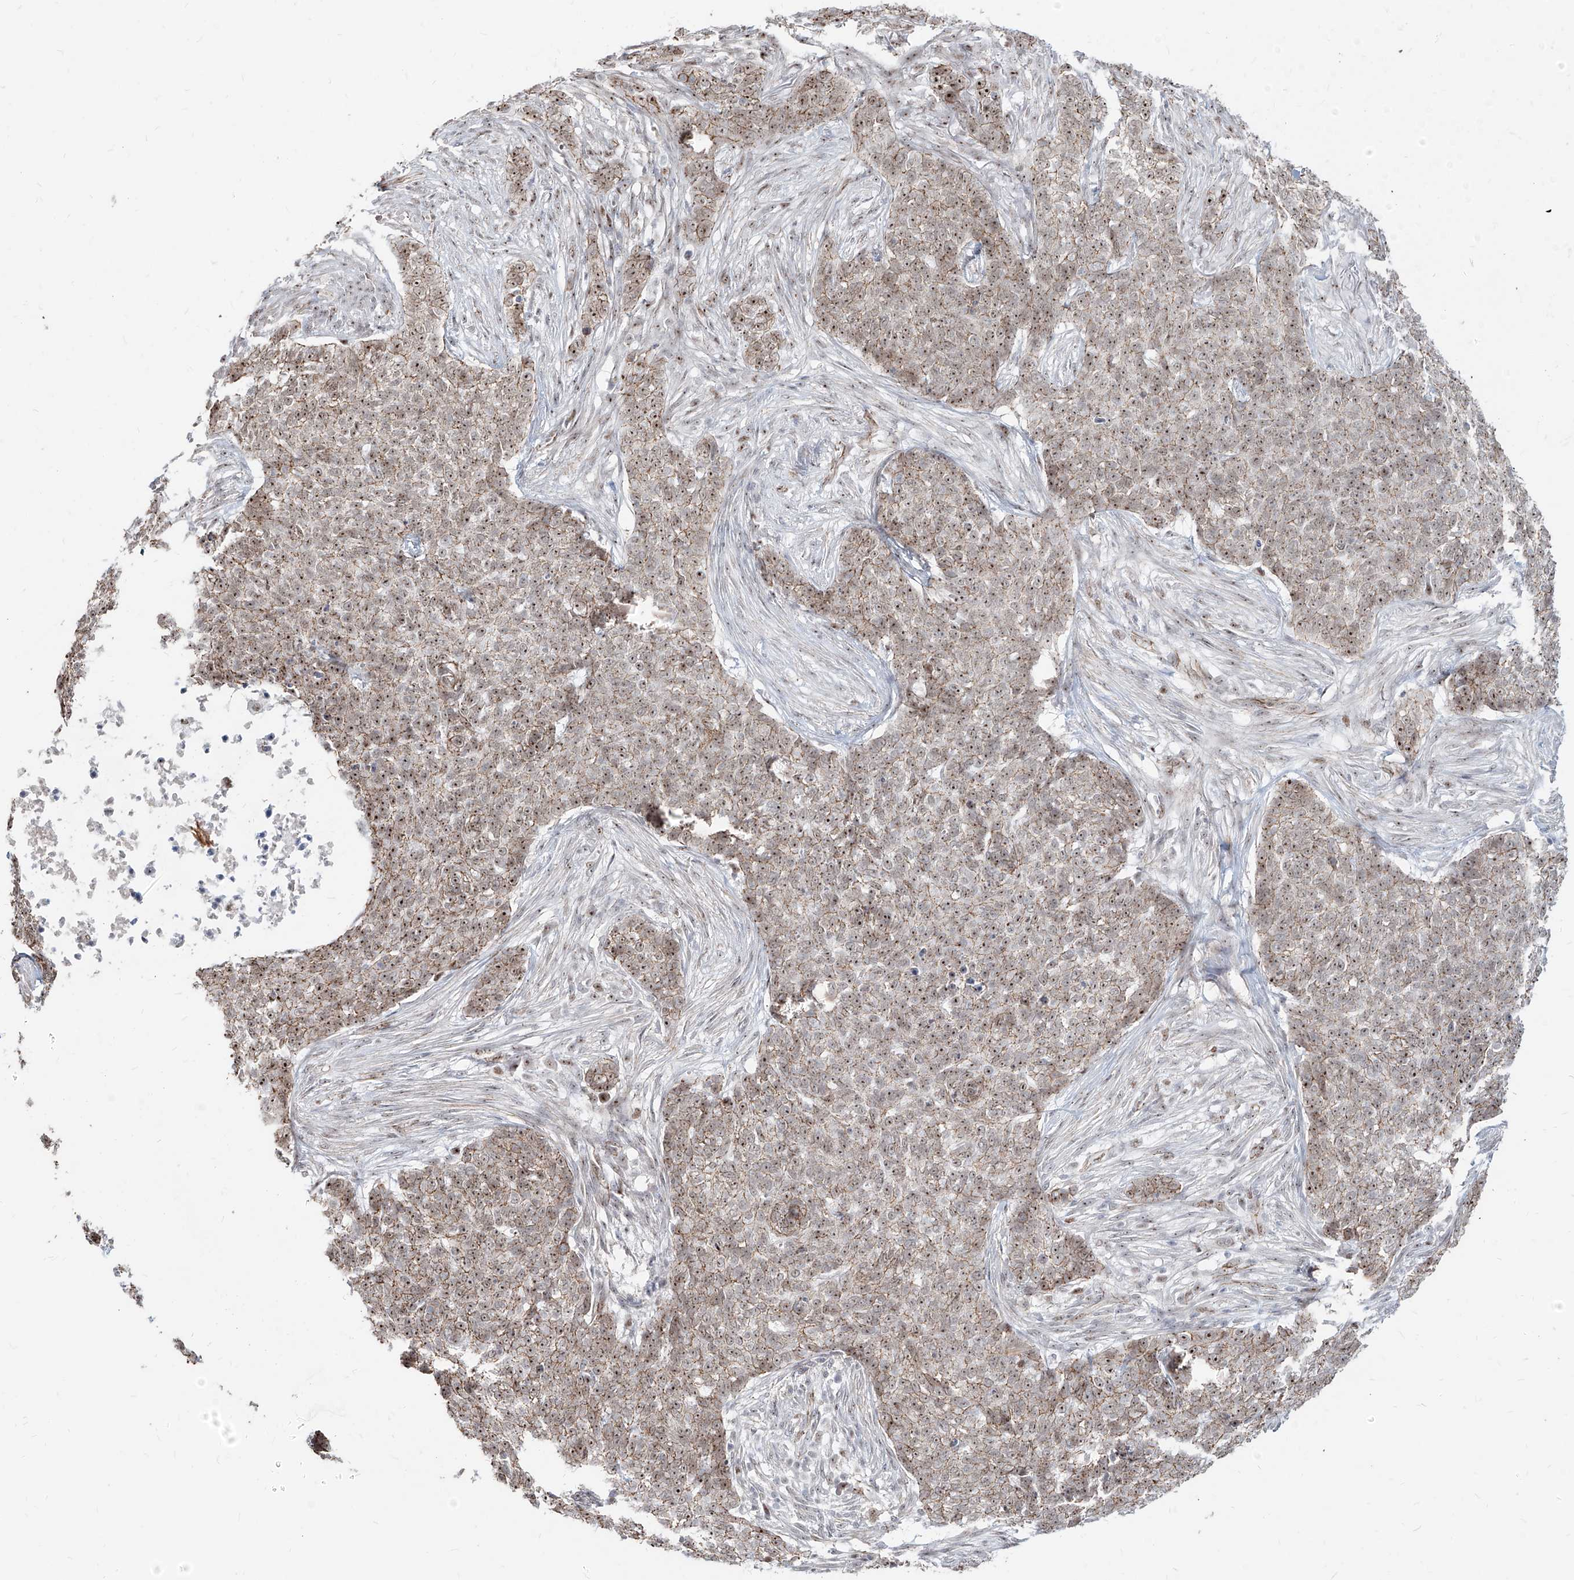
{"staining": {"intensity": "strong", "quantity": "25%-75%", "location": "nuclear"}, "tissue": "skin cancer", "cell_type": "Tumor cells", "image_type": "cancer", "snomed": [{"axis": "morphology", "description": "Basal cell carcinoma"}, {"axis": "topography", "description": "Skin"}], "caption": "This histopathology image shows skin basal cell carcinoma stained with immunohistochemistry (IHC) to label a protein in brown. The nuclear of tumor cells show strong positivity for the protein. Nuclei are counter-stained blue.", "gene": "ZNF710", "patient": {"sex": "male", "age": 85}}